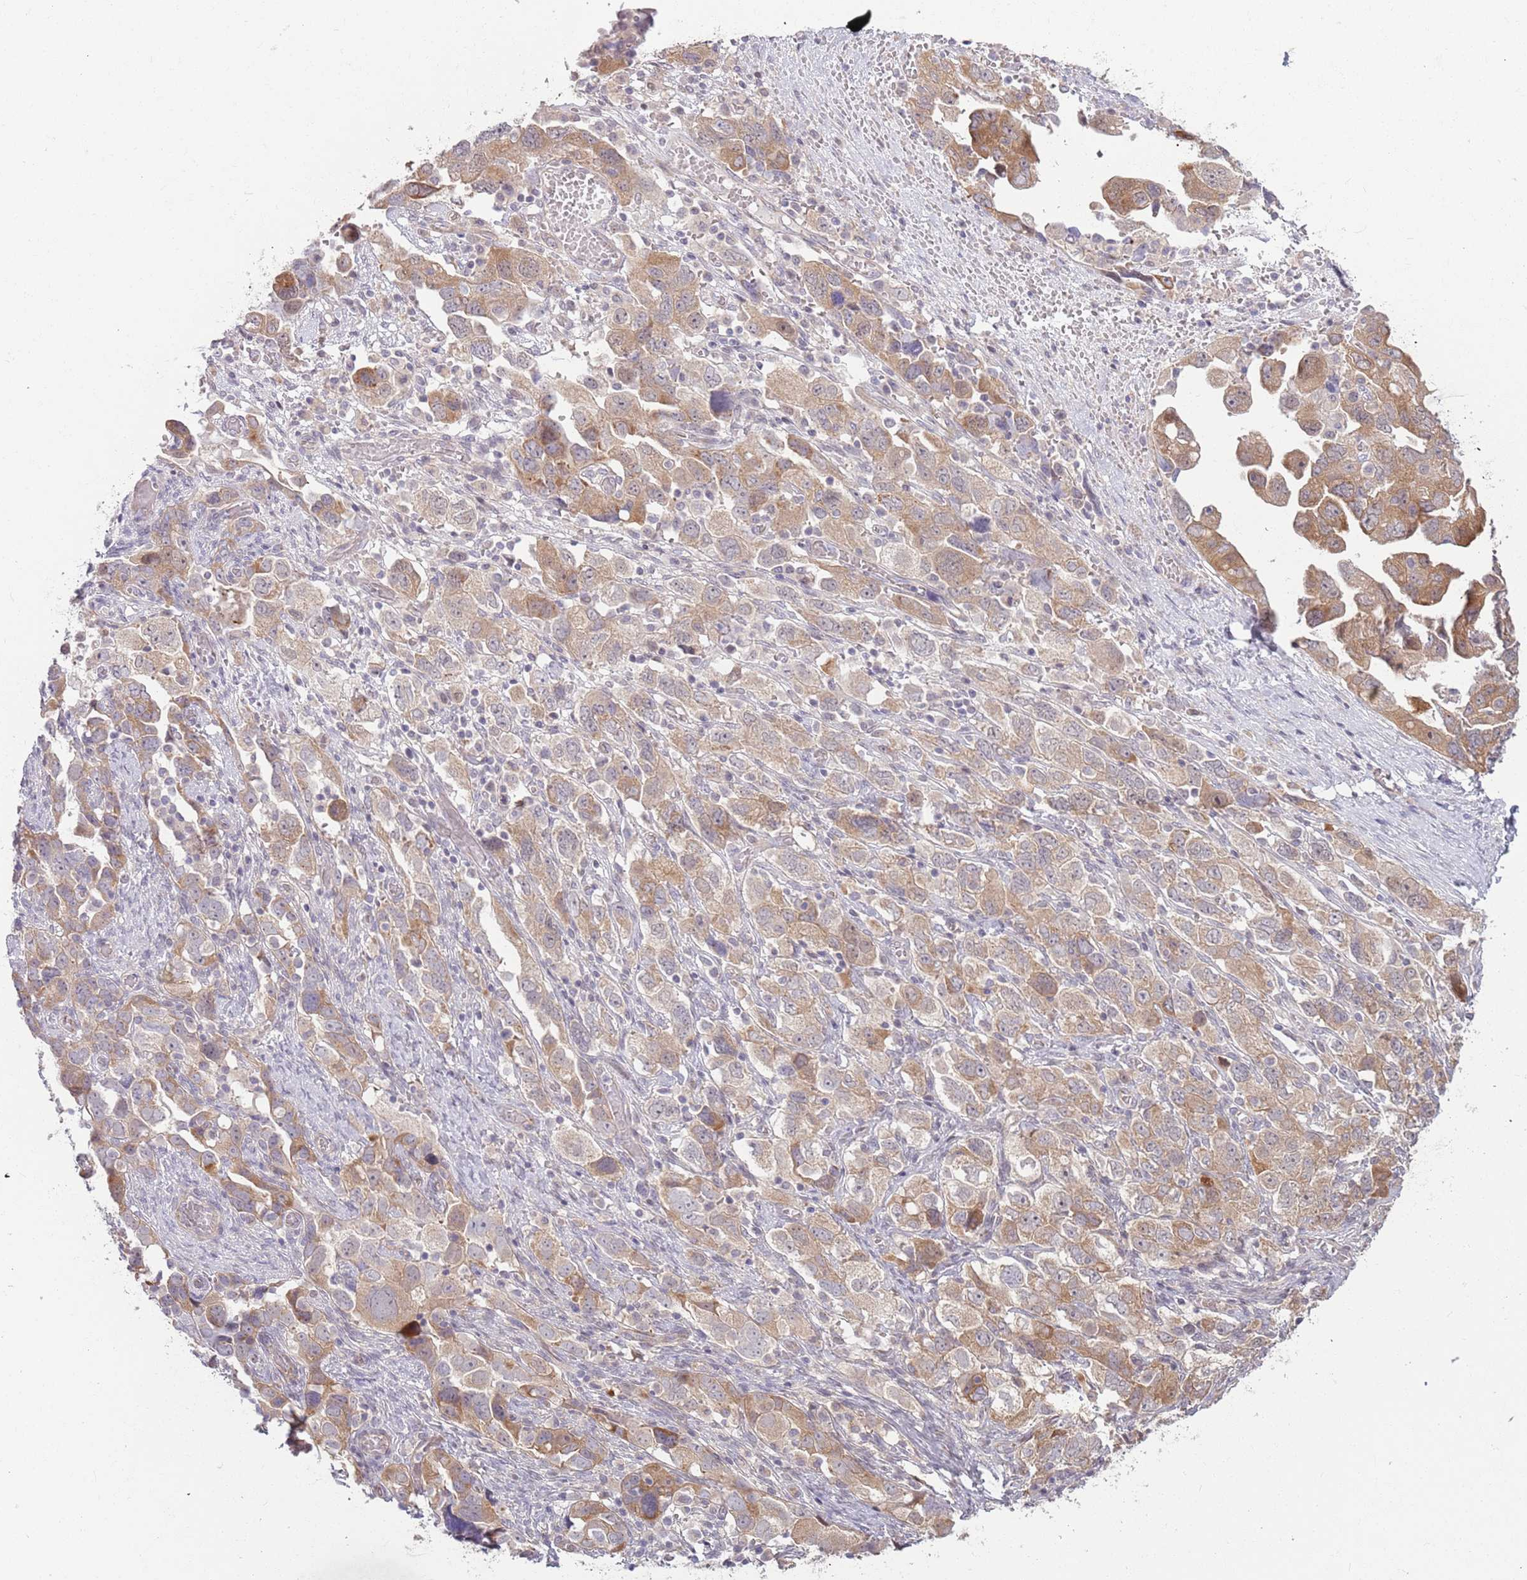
{"staining": {"intensity": "moderate", "quantity": ">75%", "location": "cytoplasmic/membranous"}, "tissue": "ovarian cancer", "cell_type": "Tumor cells", "image_type": "cancer", "snomed": [{"axis": "morphology", "description": "Carcinoma, NOS"}, {"axis": "morphology", "description": "Cystadenocarcinoma, serous, NOS"}, {"axis": "topography", "description": "Ovary"}], "caption": "Immunohistochemical staining of ovarian carcinoma exhibits medium levels of moderate cytoplasmic/membranous staining in about >75% of tumor cells. (DAB = brown stain, brightfield microscopy at high magnification).", "gene": "LDHD", "patient": {"sex": "female", "age": 69}}